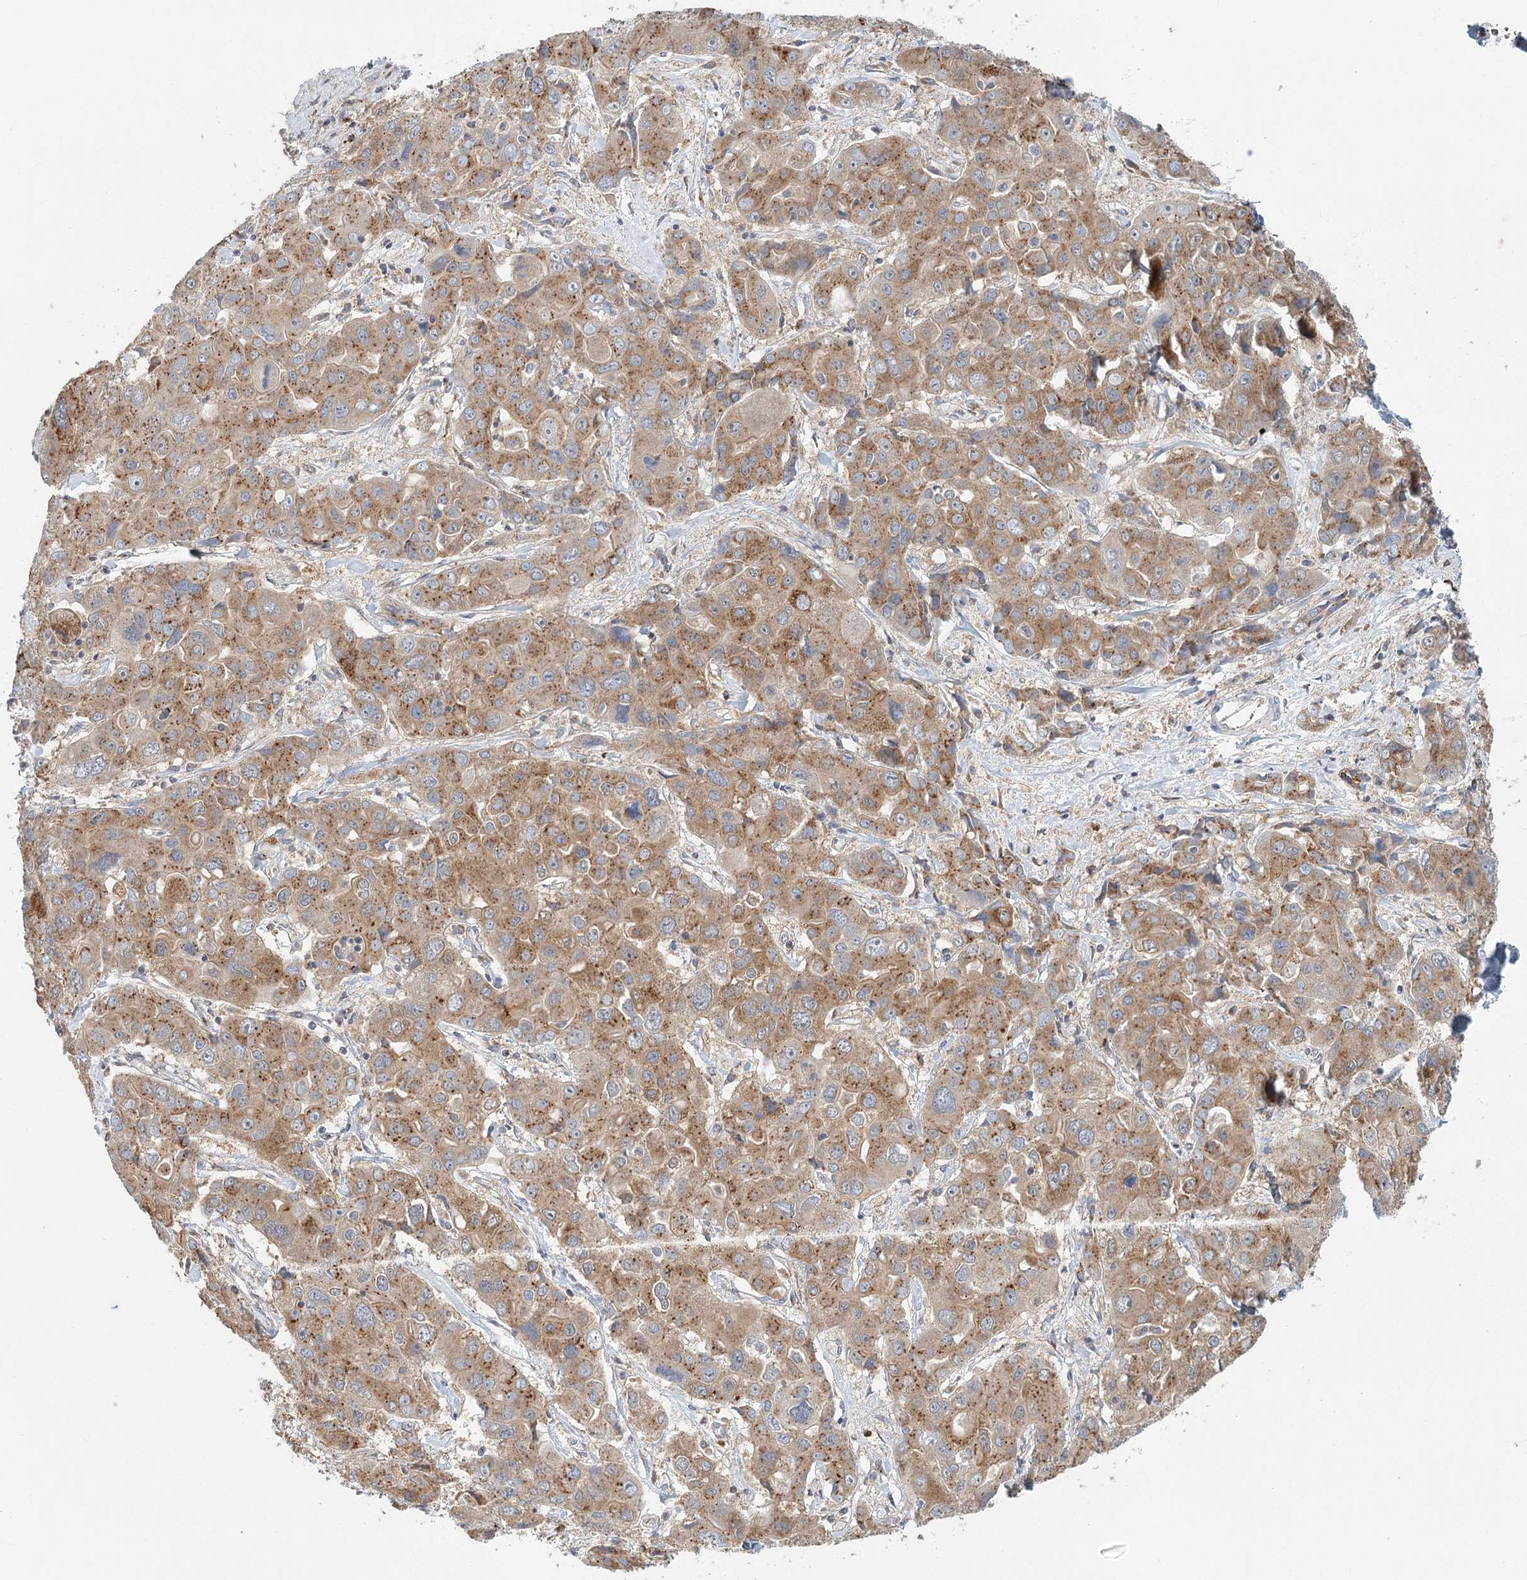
{"staining": {"intensity": "moderate", "quantity": ">75%", "location": "cytoplasmic/membranous"}, "tissue": "liver cancer", "cell_type": "Tumor cells", "image_type": "cancer", "snomed": [{"axis": "morphology", "description": "Cholangiocarcinoma"}, {"axis": "topography", "description": "Liver"}], "caption": "Brown immunohistochemical staining in liver cholangiocarcinoma demonstrates moderate cytoplasmic/membranous expression in approximately >75% of tumor cells. (IHC, brightfield microscopy, high magnification).", "gene": "ADK", "patient": {"sex": "male", "age": 67}}